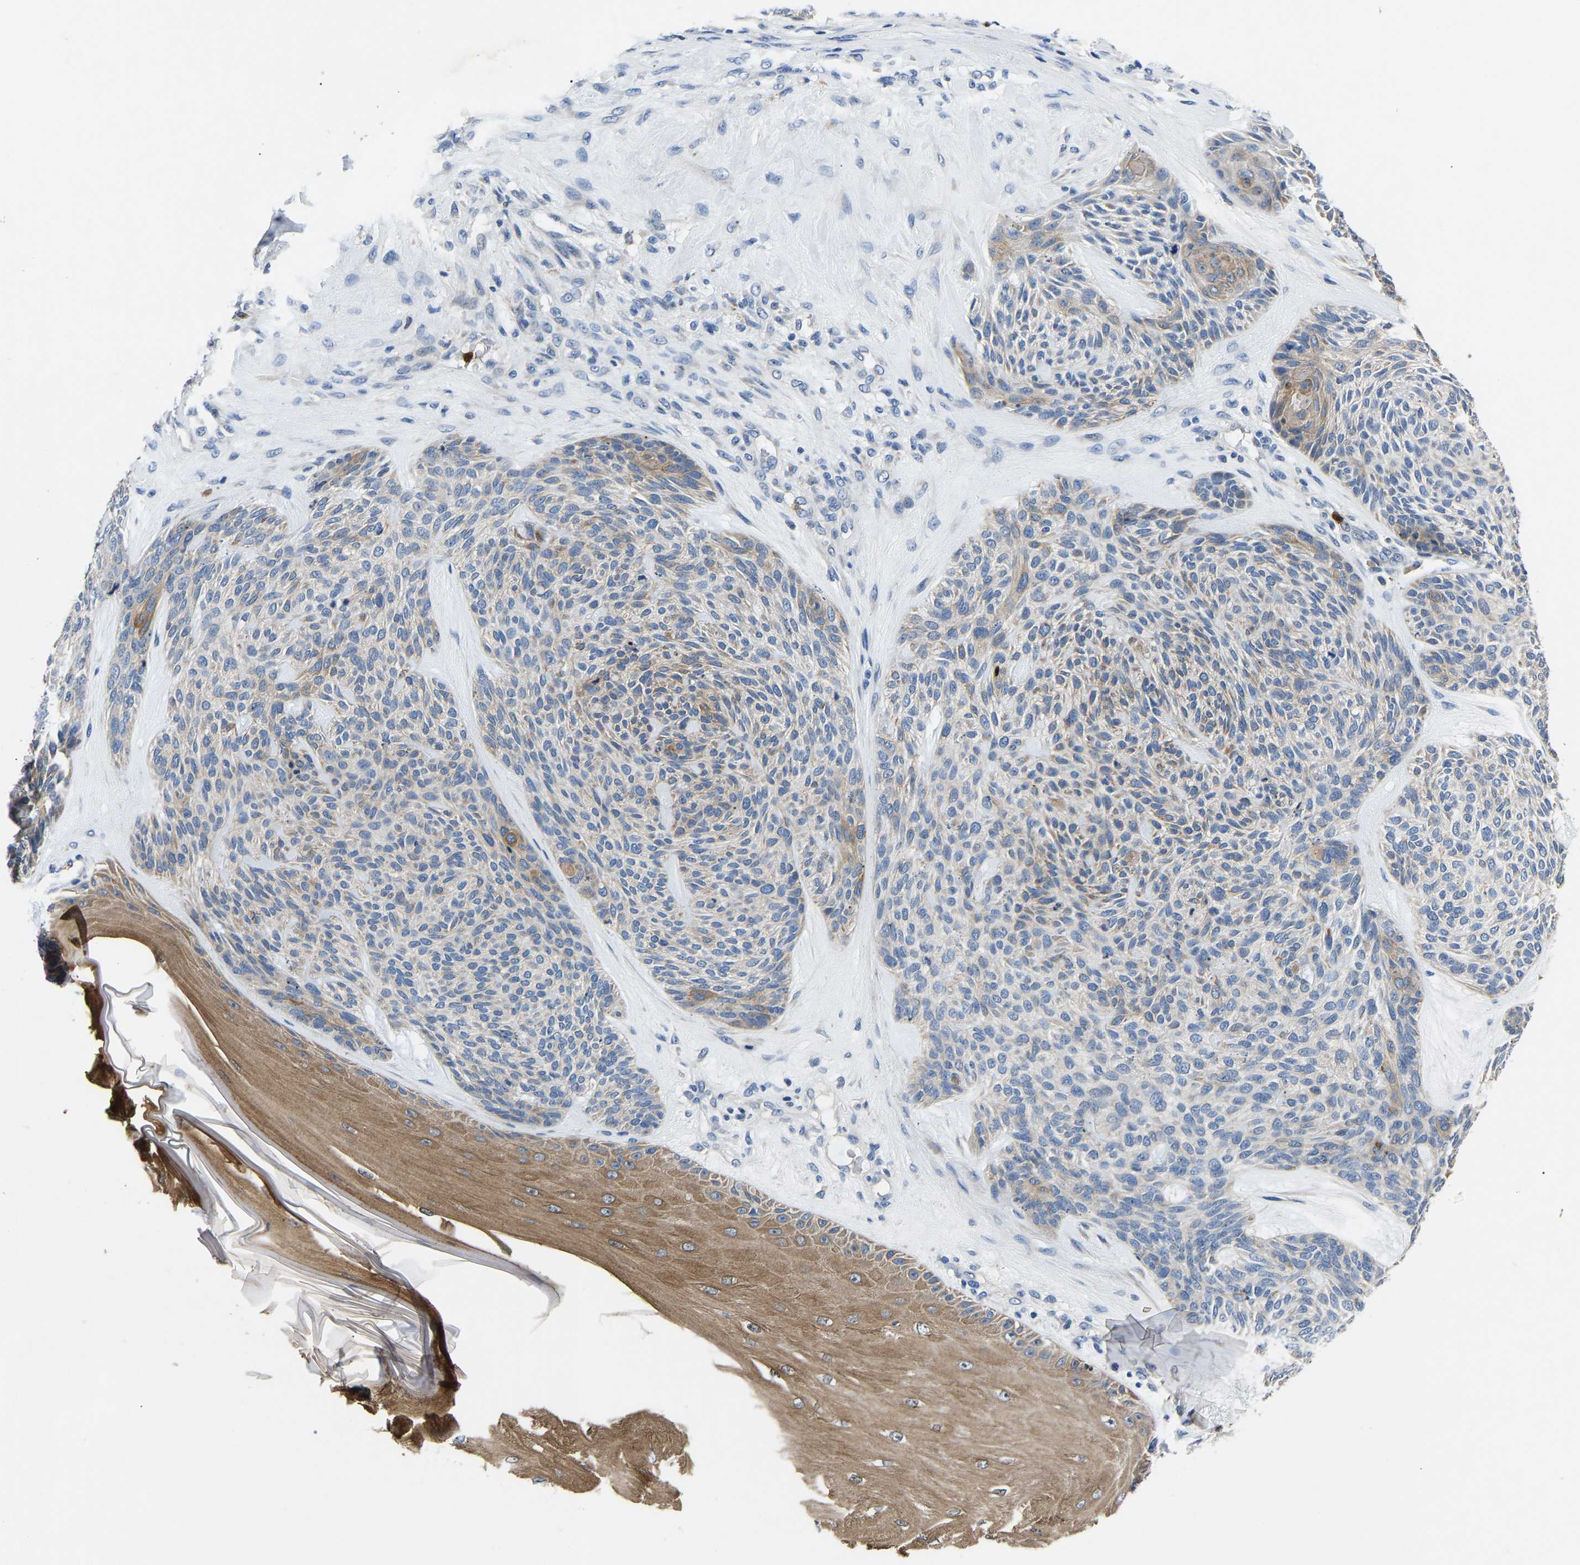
{"staining": {"intensity": "weak", "quantity": "25%-75%", "location": "cytoplasmic/membranous"}, "tissue": "skin cancer", "cell_type": "Tumor cells", "image_type": "cancer", "snomed": [{"axis": "morphology", "description": "Basal cell carcinoma"}, {"axis": "topography", "description": "Skin"}], "caption": "Protein staining of skin basal cell carcinoma tissue reveals weak cytoplasmic/membranous positivity in about 25%-75% of tumor cells.", "gene": "TOR1B", "patient": {"sex": "male", "age": 55}}